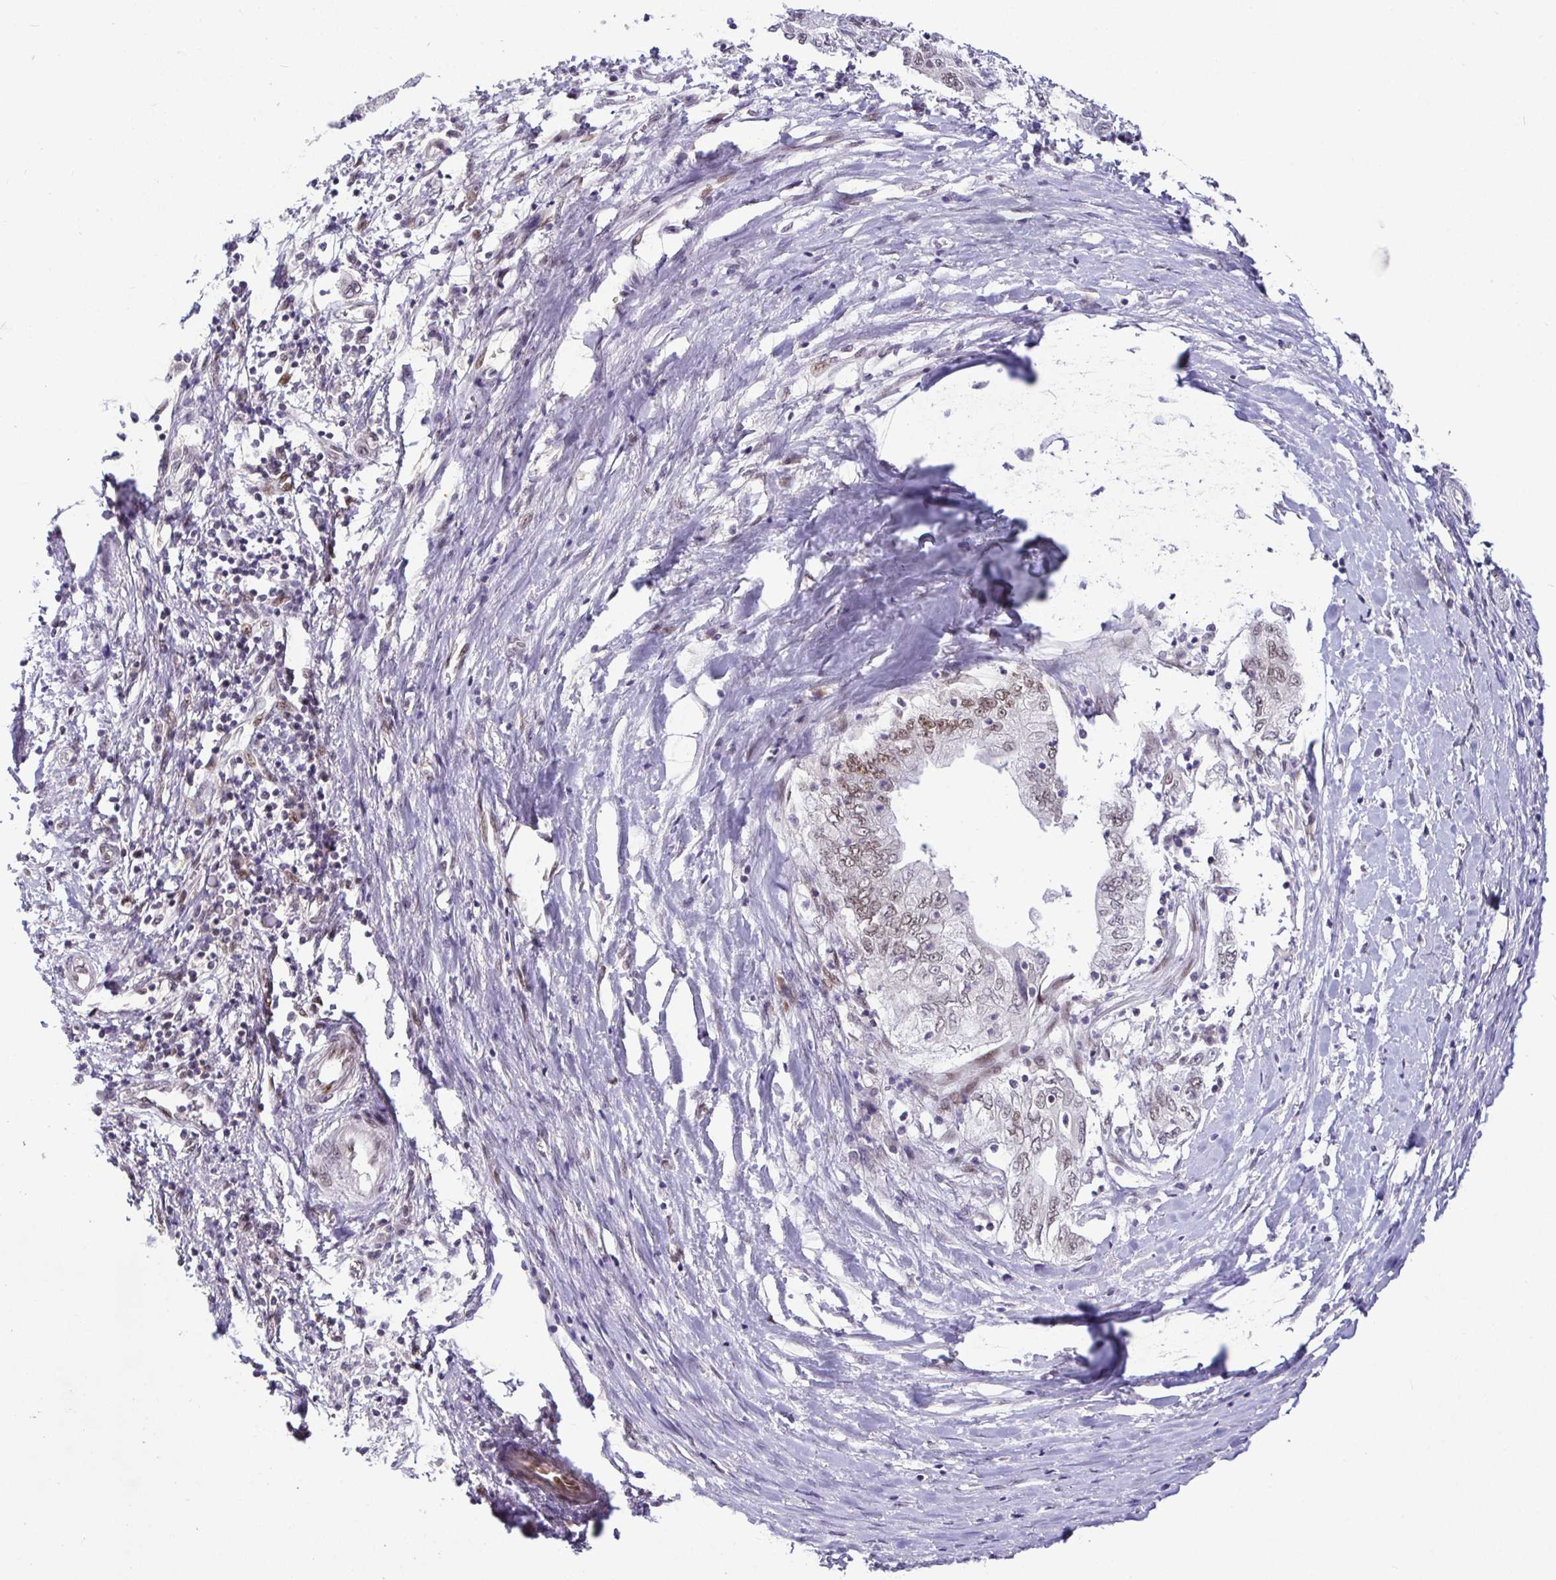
{"staining": {"intensity": "weak", "quantity": ">75%", "location": "nuclear"}, "tissue": "pancreatic cancer", "cell_type": "Tumor cells", "image_type": "cancer", "snomed": [{"axis": "morphology", "description": "Adenocarcinoma, NOS"}, {"axis": "topography", "description": "Pancreas"}], "caption": "Pancreatic cancer stained with a brown dye displays weak nuclear positive staining in about >75% of tumor cells.", "gene": "NUP188", "patient": {"sex": "female", "age": 73}}